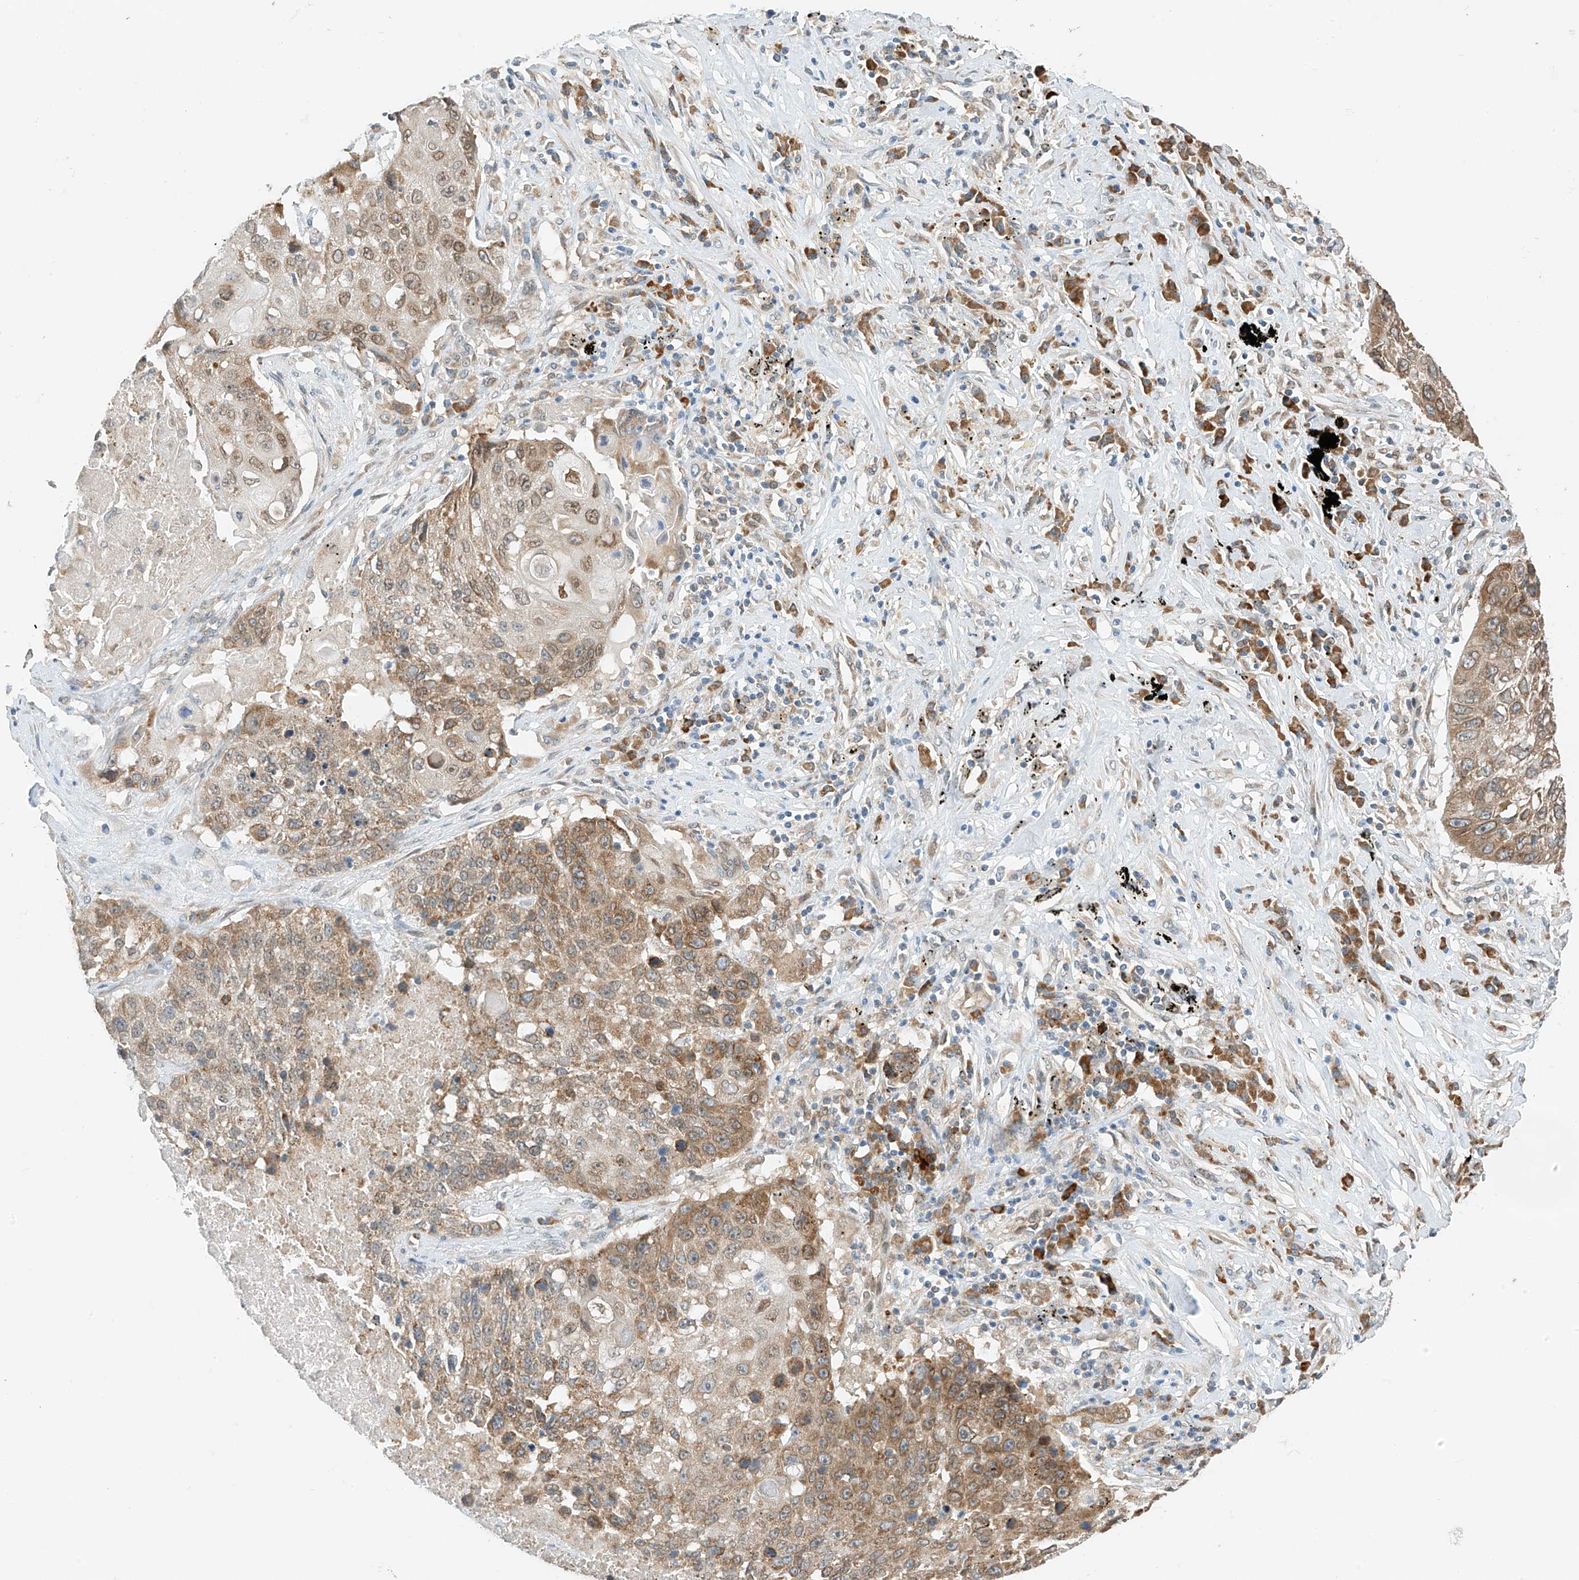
{"staining": {"intensity": "moderate", "quantity": ">75%", "location": "cytoplasmic/membranous"}, "tissue": "lung cancer", "cell_type": "Tumor cells", "image_type": "cancer", "snomed": [{"axis": "morphology", "description": "Squamous cell carcinoma, NOS"}, {"axis": "topography", "description": "Lung"}], "caption": "An IHC image of tumor tissue is shown. Protein staining in brown shows moderate cytoplasmic/membranous positivity in lung cancer within tumor cells.", "gene": "PPA2", "patient": {"sex": "male", "age": 61}}